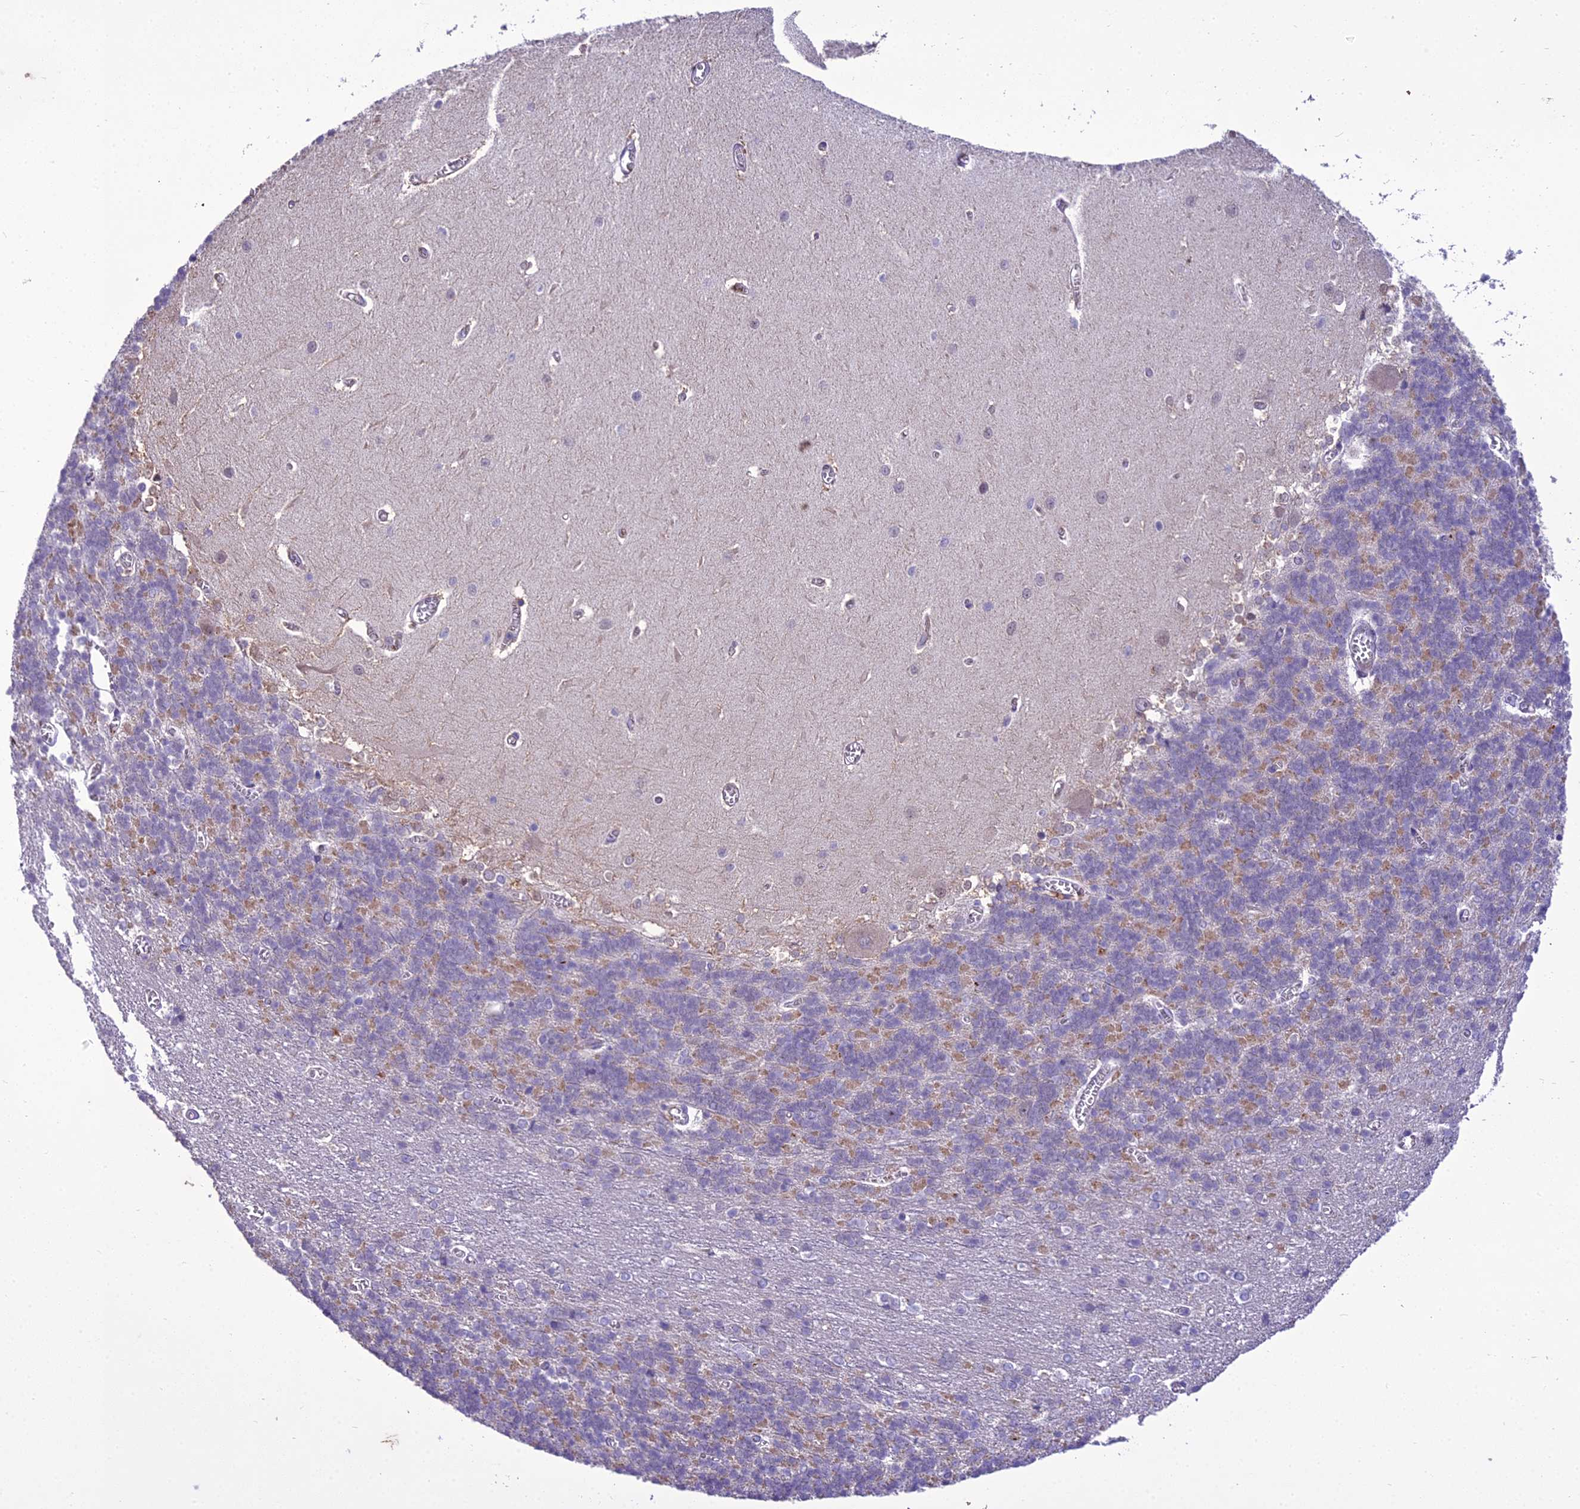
{"staining": {"intensity": "moderate", "quantity": "<25%", "location": "cytoplasmic/membranous"}, "tissue": "cerebellum", "cell_type": "Cells in granular layer", "image_type": "normal", "snomed": [{"axis": "morphology", "description": "Normal tissue, NOS"}, {"axis": "topography", "description": "Cerebellum"}], "caption": "An IHC photomicrograph of normal tissue is shown. Protein staining in brown labels moderate cytoplasmic/membranous positivity in cerebellum within cells in granular layer. The staining was performed using DAB, with brown indicating positive protein expression. Nuclei are stained blue with hematoxylin.", "gene": "SCRT1", "patient": {"sex": "male", "age": 37}}